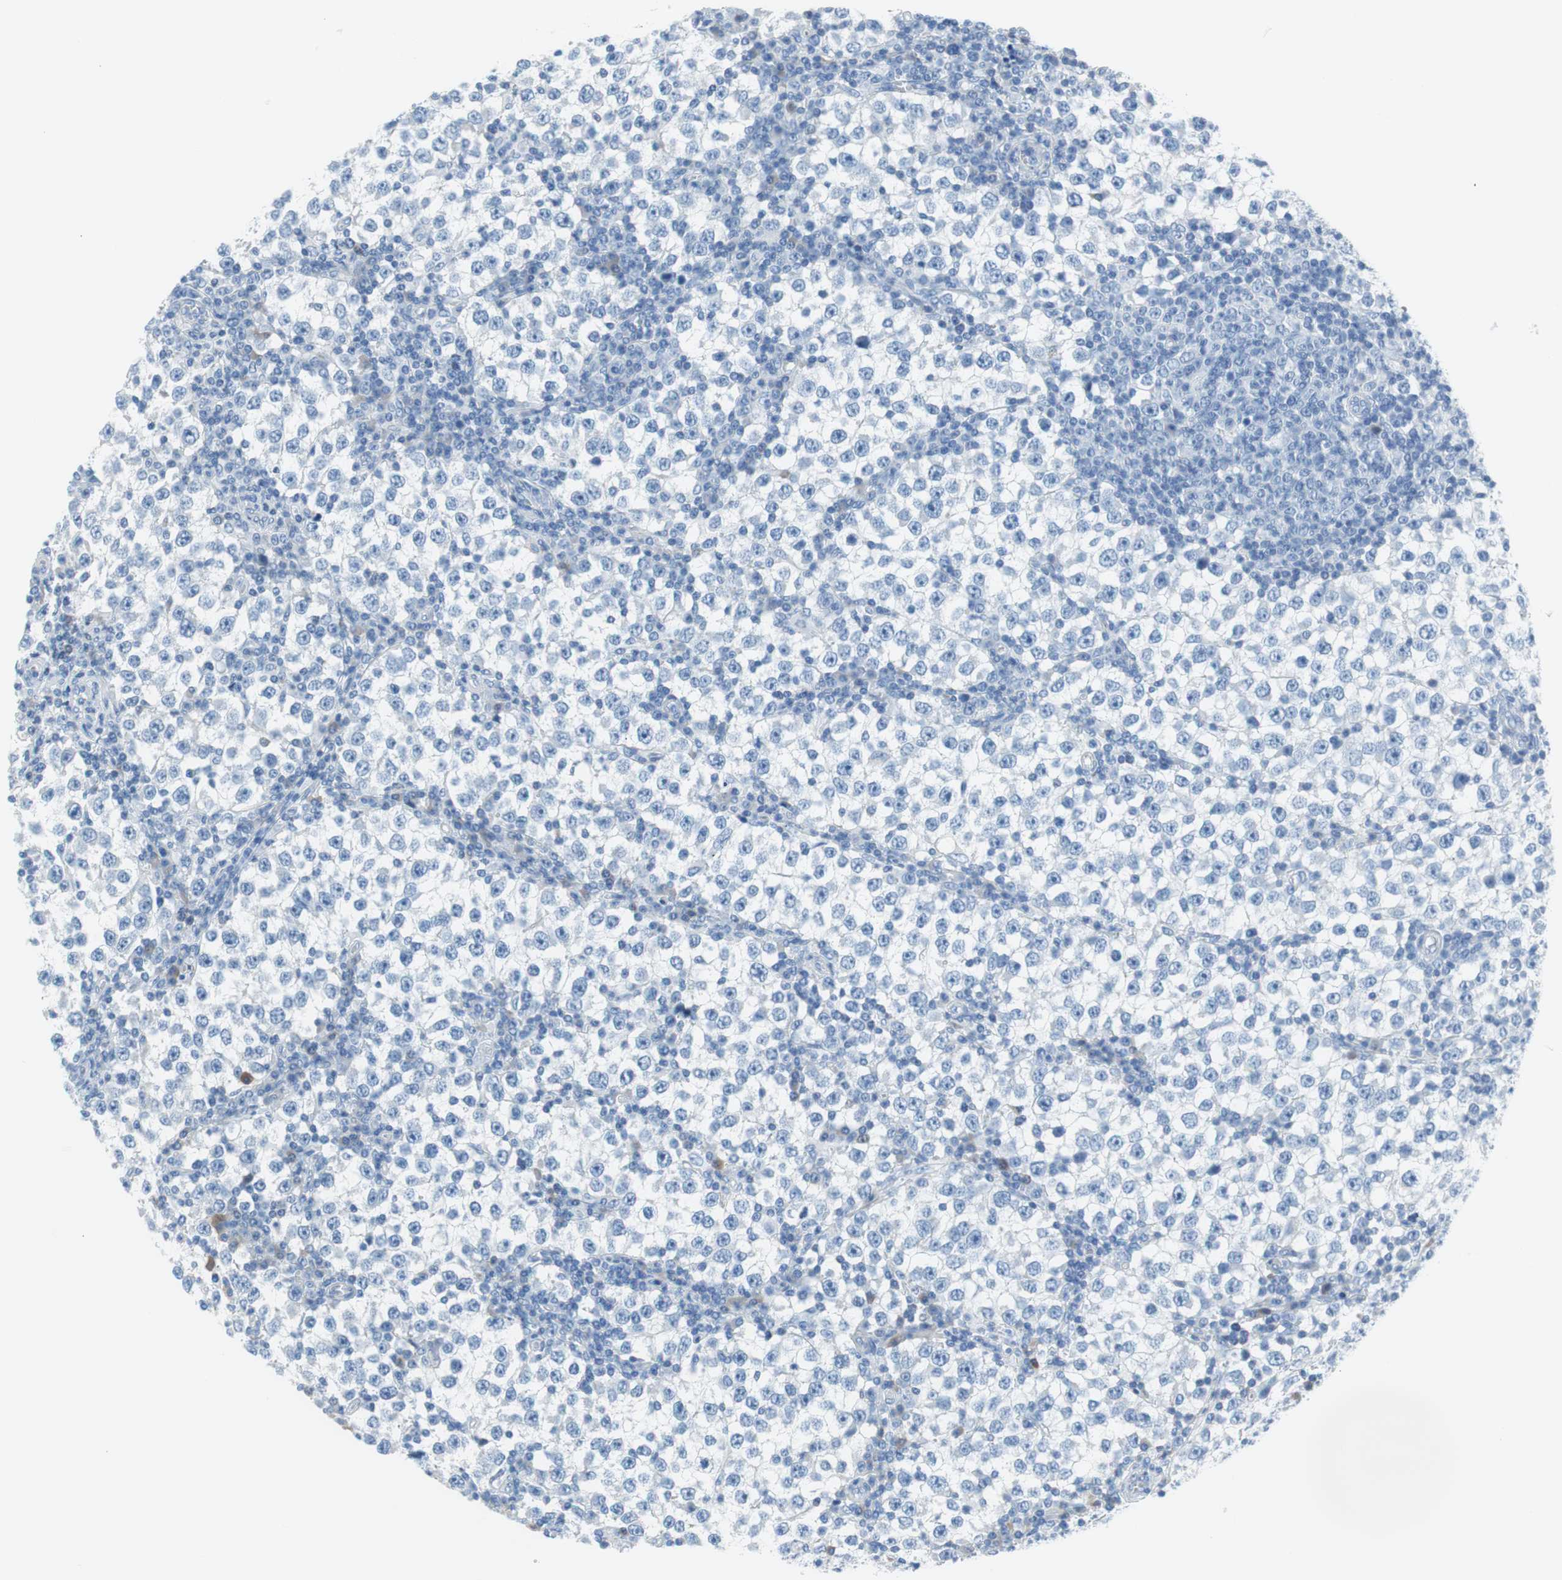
{"staining": {"intensity": "negative", "quantity": "none", "location": "none"}, "tissue": "testis cancer", "cell_type": "Tumor cells", "image_type": "cancer", "snomed": [{"axis": "morphology", "description": "Seminoma, NOS"}, {"axis": "topography", "description": "Testis"}], "caption": "Histopathology image shows no significant protein staining in tumor cells of testis cancer. Nuclei are stained in blue.", "gene": "MYH1", "patient": {"sex": "male", "age": 65}}